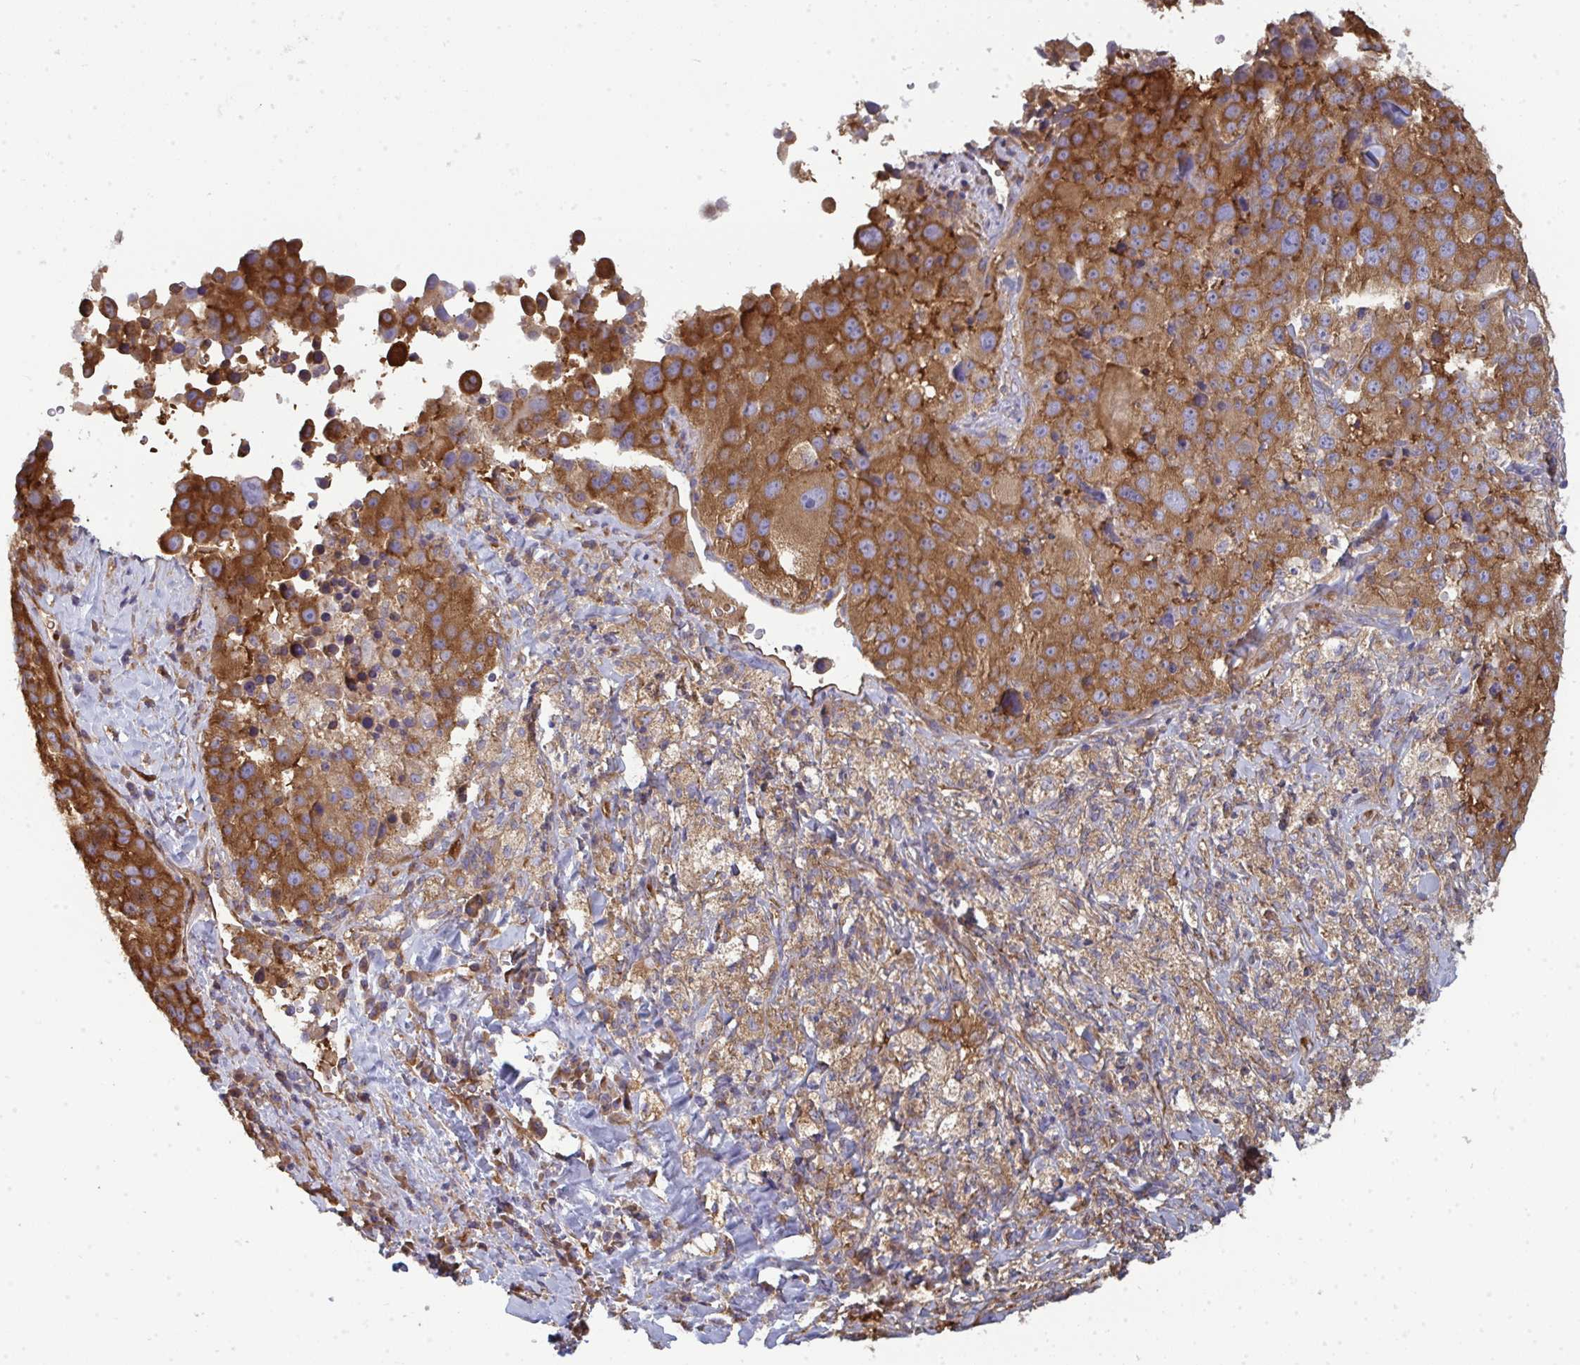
{"staining": {"intensity": "moderate", "quantity": ">75%", "location": "cytoplasmic/membranous"}, "tissue": "melanoma", "cell_type": "Tumor cells", "image_type": "cancer", "snomed": [{"axis": "morphology", "description": "Malignant melanoma, Metastatic site"}, {"axis": "topography", "description": "Lymph node"}], "caption": "IHC photomicrograph of melanoma stained for a protein (brown), which reveals medium levels of moderate cytoplasmic/membranous staining in about >75% of tumor cells.", "gene": "DYNC1I2", "patient": {"sex": "male", "age": 62}}